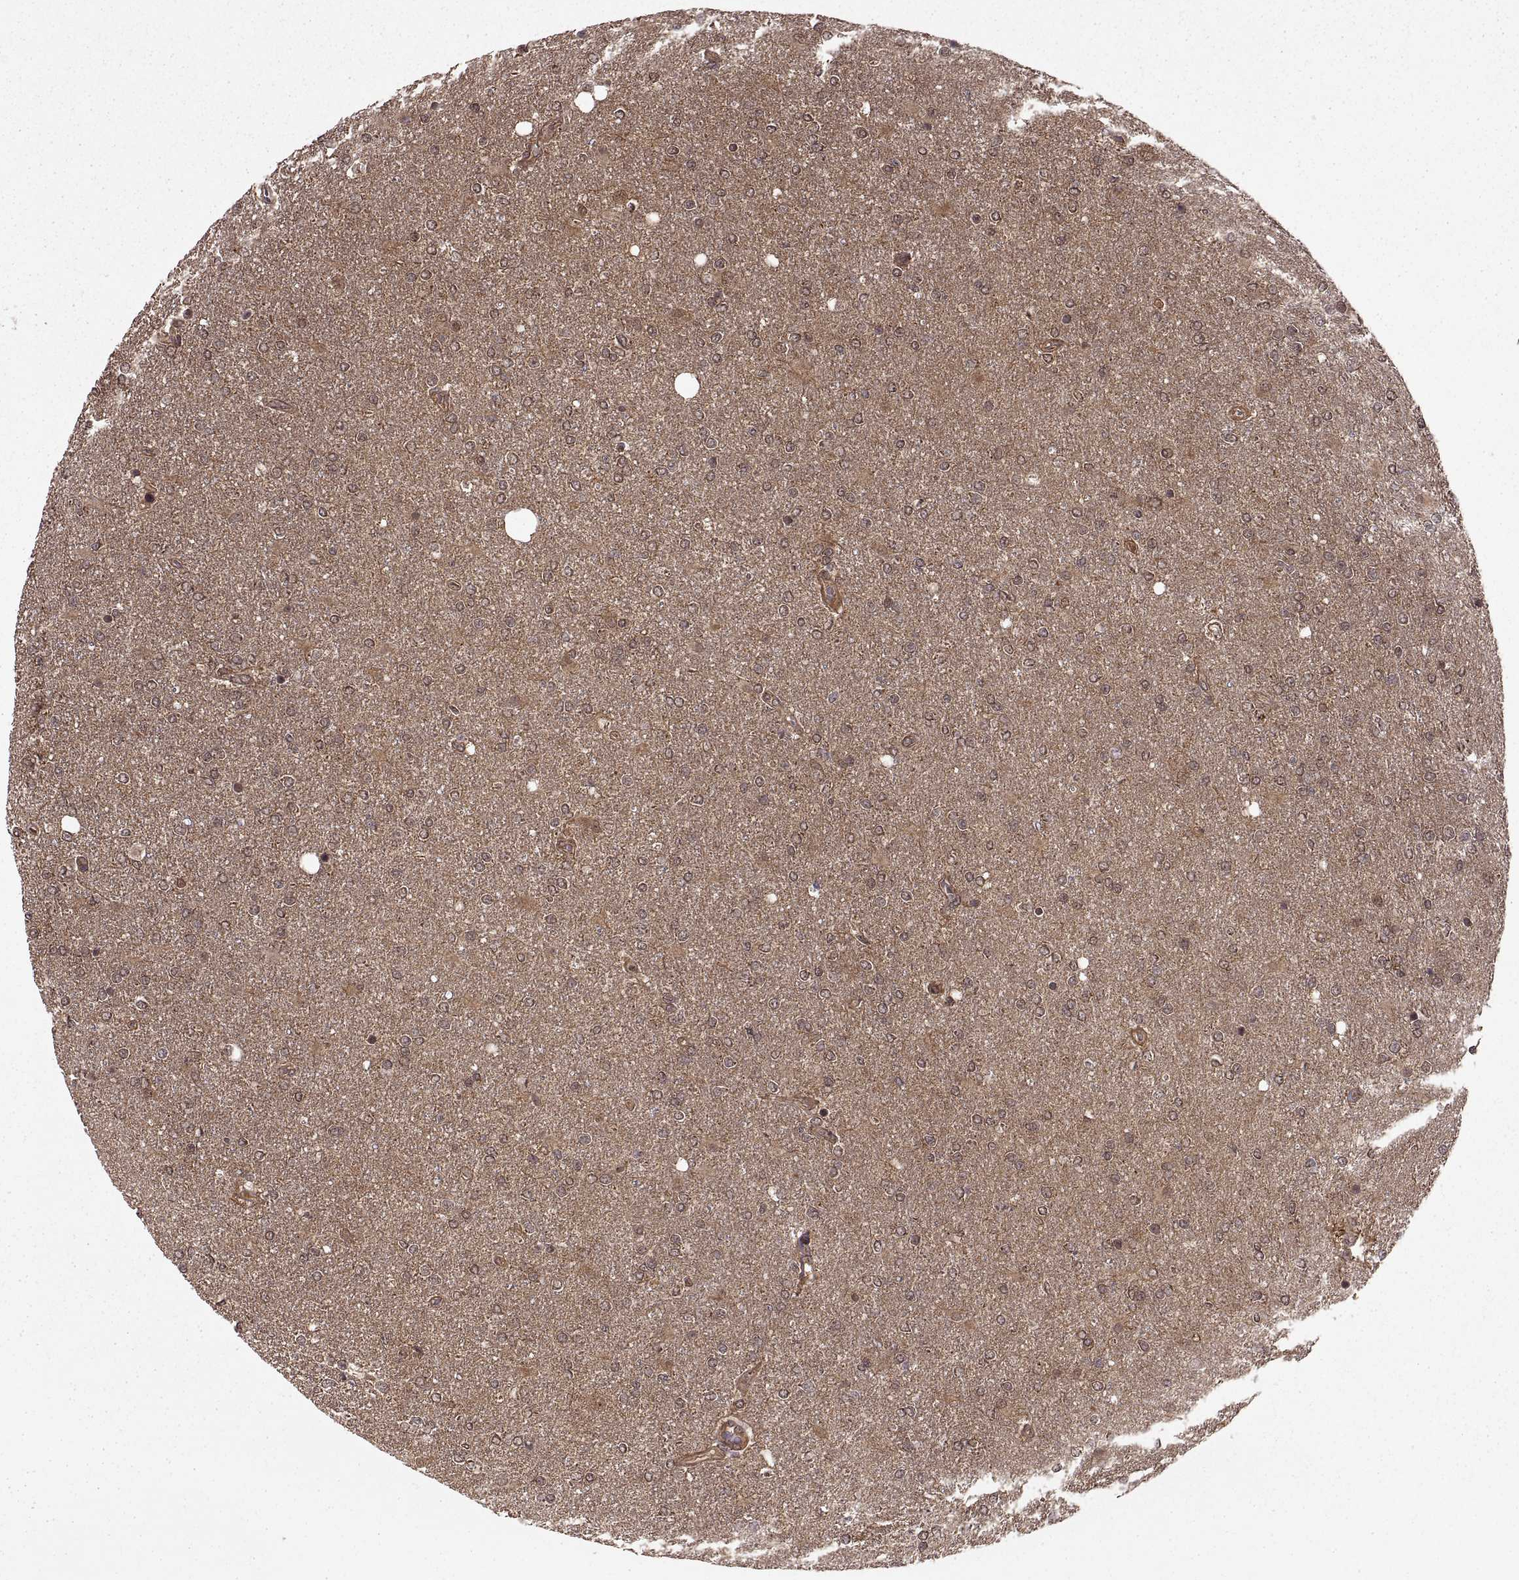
{"staining": {"intensity": "moderate", "quantity": ">75%", "location": "cytoplasmic/membranous"}, "tissue": "glioma", "cell_type": "Tumor cells", "image_type": "cancer", "snomed": [{"axis": "morphology", "description": "Glioma, malignant, High grade"}, {"axis": "topography", "description": "Cerebral cortex"}], "caption": "This image demonstrates immunohistochemistry (IHC) staining of human glioma, with medium moderate cytoplasmic/membranous expression in about >75% of tumor cells.", "gene": "DEDD", "patient": {"sex": "male", "age": 70}}